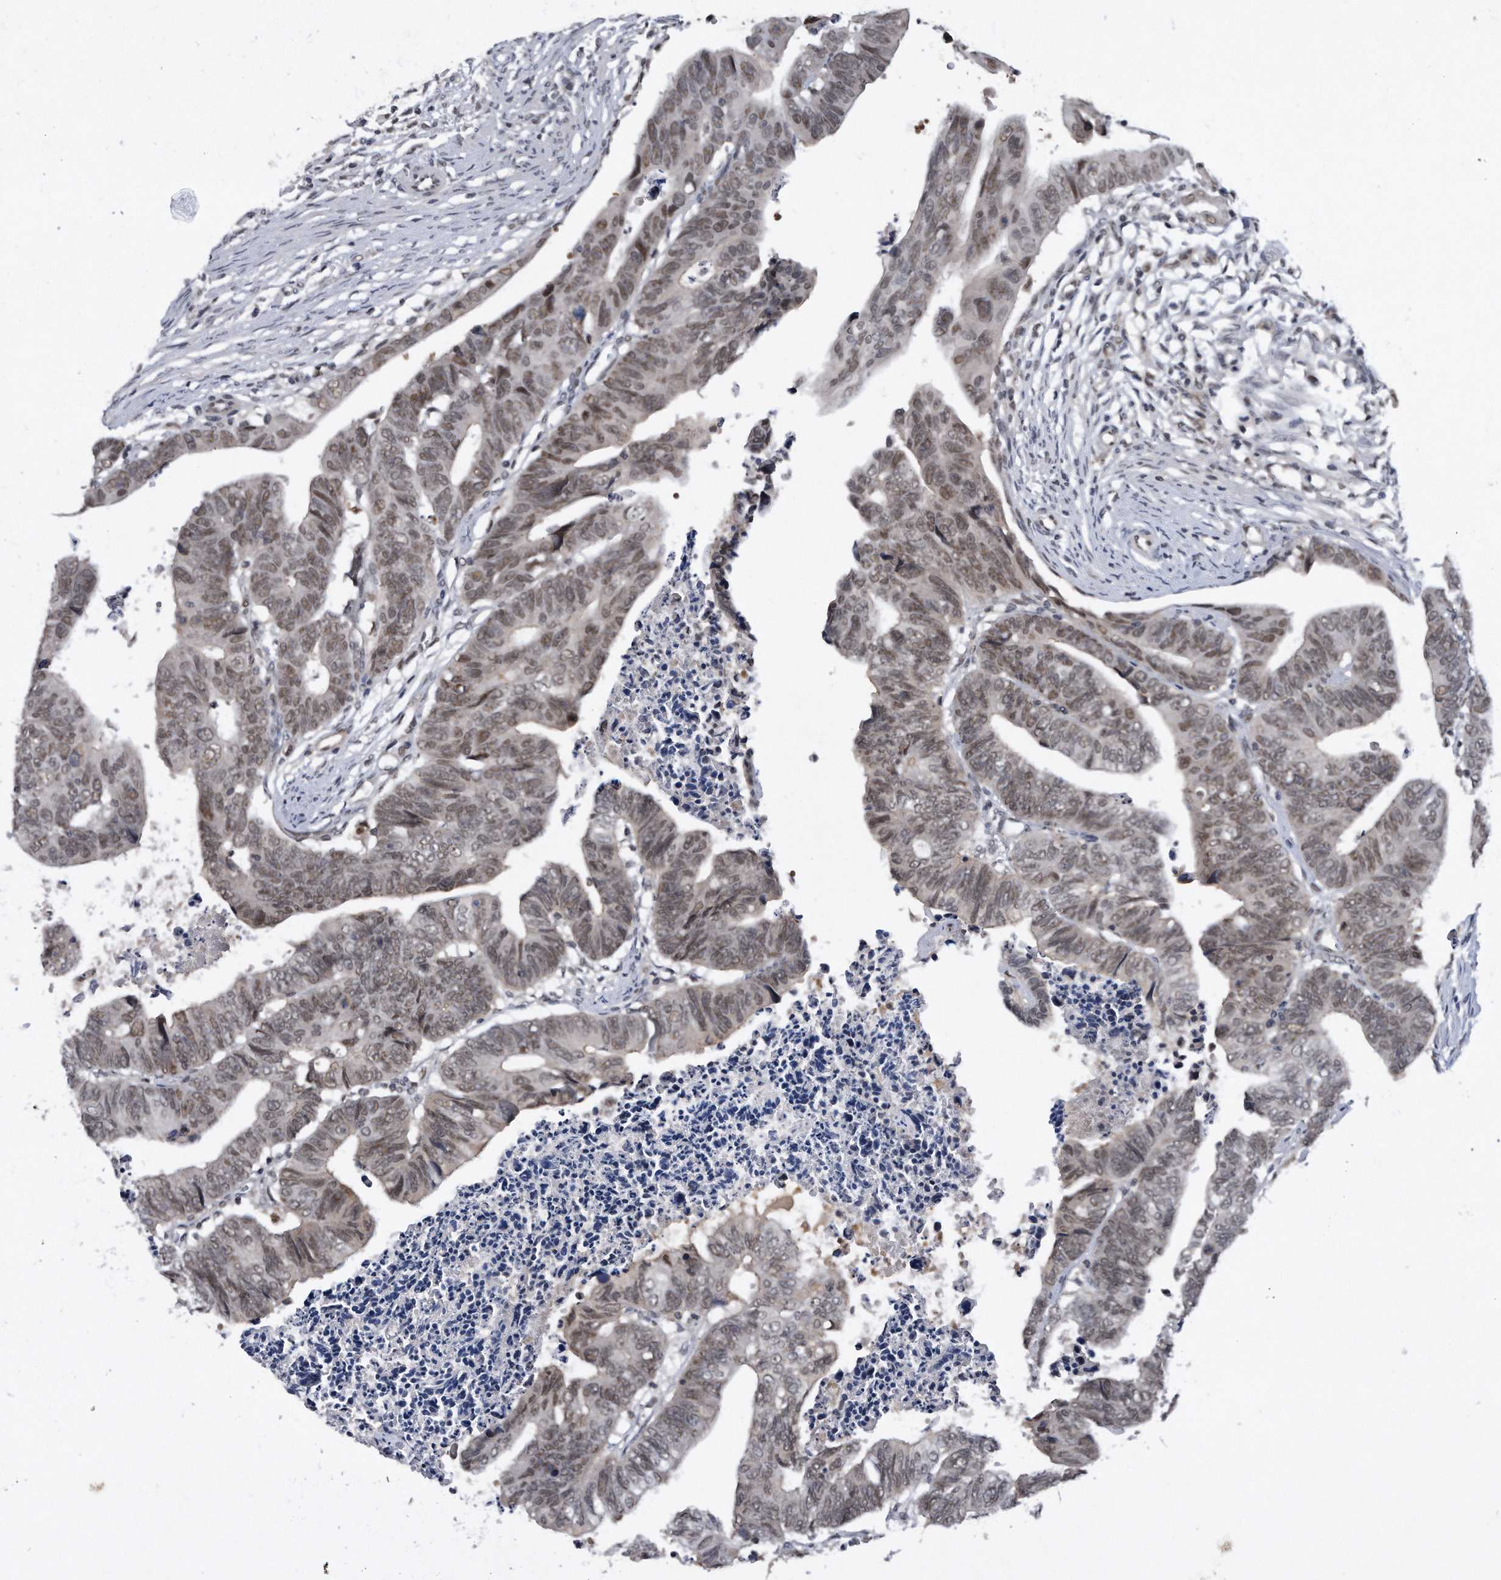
{"staining": {"intensity": "weak", "quantity": "25%-75%", "location": "nuclear"}, "tissue": "colorectal cancer", "cell_type": "Tumor cells", "image_type": "cancer", "snomed": [{"axis": "morphology", "description": "Adenocarcinoma, NOS"}, {"axis": "topography", "description": "Rectum"}], "caption": "DAB immunohistochemical staining of colorectal cancer (adenocarcinoma) demonstrates weak nuclear protein positivity in approximately 25%-75% of tumor cells.", "gene": "VIRMA", "patient": {"sex": "female", "age": 65}}